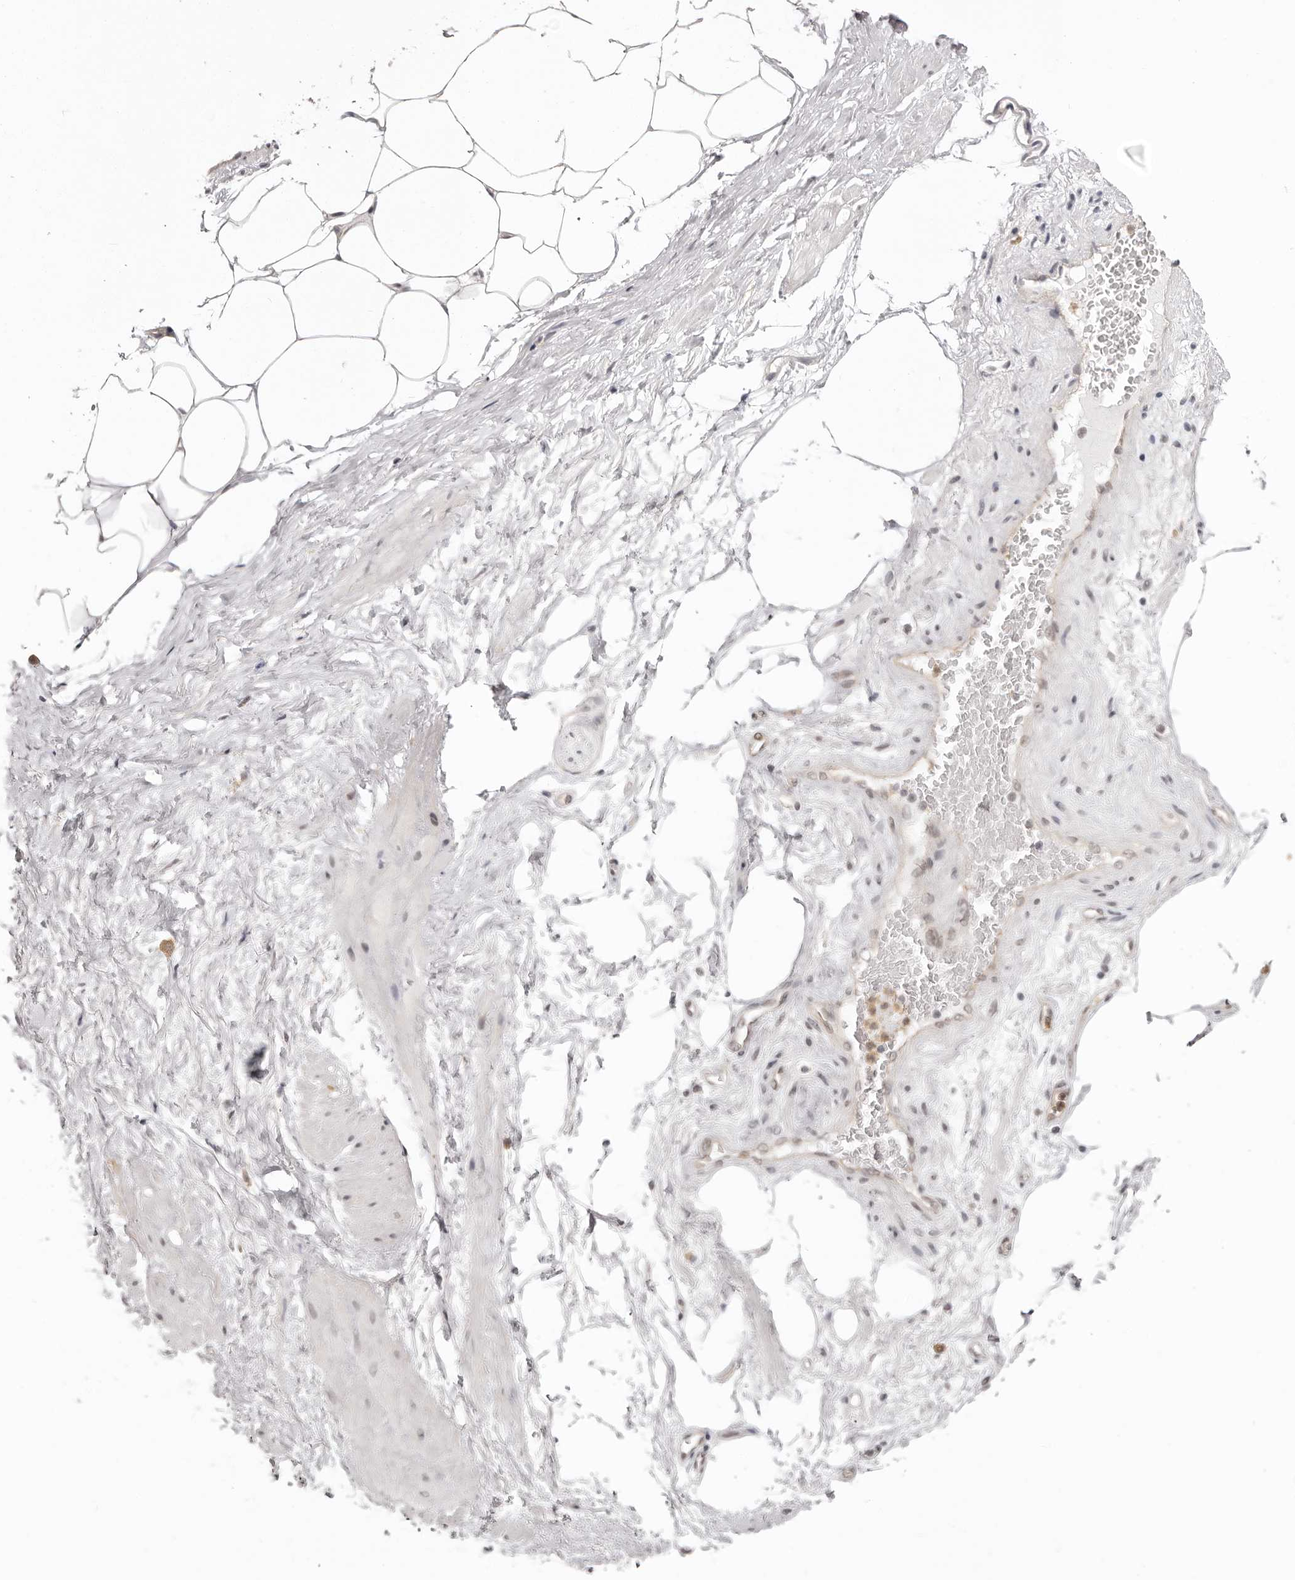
{"staining": {"intensity": "negative", "quantity": "none", "location": "none"}, "tissue": "adipose tissue", "cell_type": "Adipocytes", "image_type": "normal", "snomed": [{"axis": "morphology", "description": "Normal tissue, NOS"}, {"axis": "morphology", "description": "Adenocarcinoma, Low grade"}, {"axis": "topography", "description": "Prostate"}, {"axis": "topography", "description": "Peripheral nerve tissue"}], "caption": "A photomicrograph of adipose tissue stained for a protein shows no brown staining in adipocytes. (IHC, brightfield microscopy, high magnification).", "gene": "RNF2", "patient": {"sex": "male", "age": 63}}